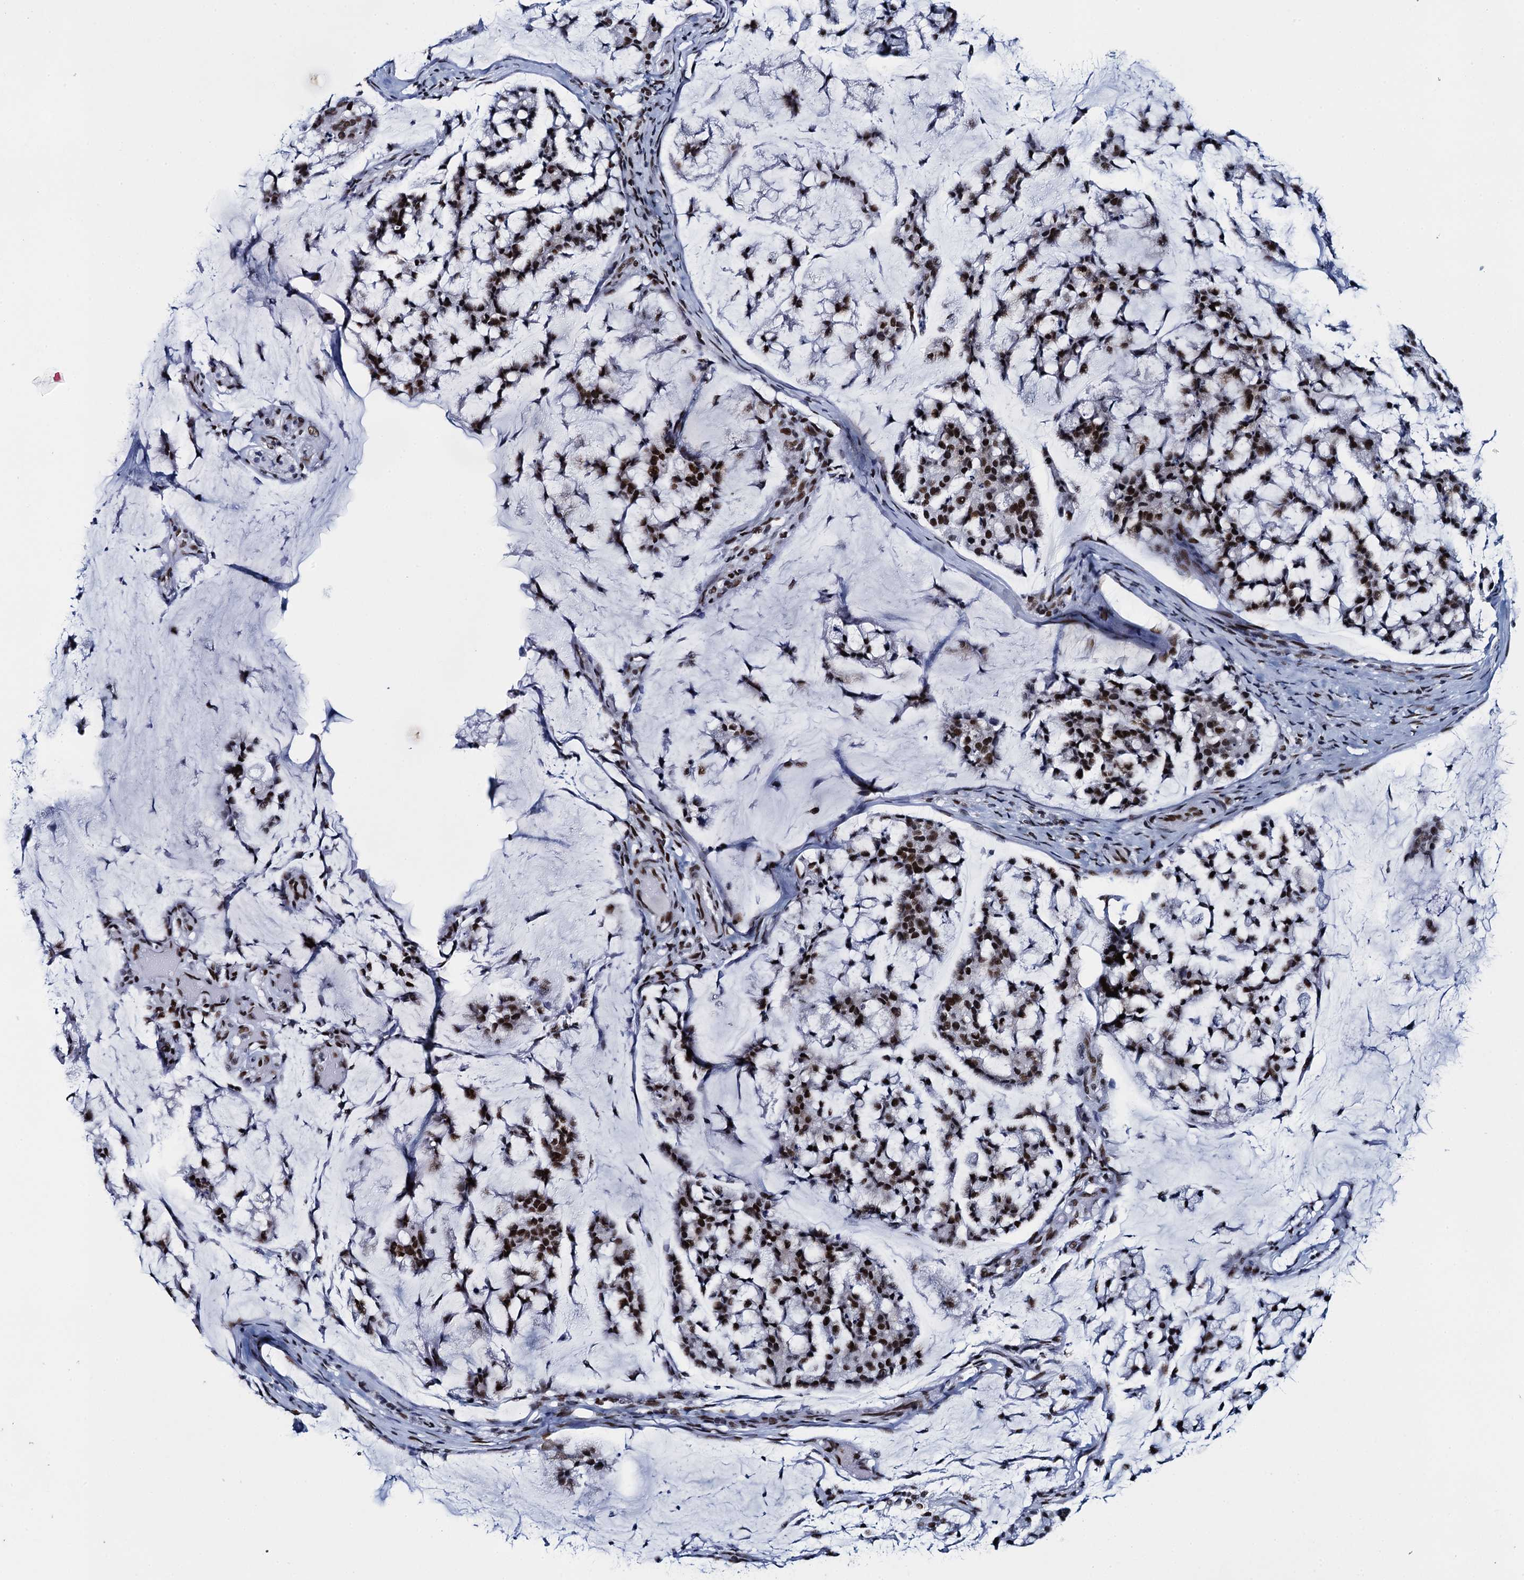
{"staining": {"intensity": "strong", "quantity": ">75%", "location": "nuclear"}, "tissue": "stomach cancer", "cell_type": "Tumor cells", "image_type": "cancer", "snomed": [{"axis": "morphology", "description": "Adenocarcinoma, NOS"}, {"axis": "topography", "description": "Stomach, lower"}], "caption": "This is a micrograph of immunohistochemistry staining of stomach adenocarcinoma, which shows strong staining in the nuclear of tumor cells.", "gene": "HNRNPUL2", "patient": {"sex": "male", "age": 67}}